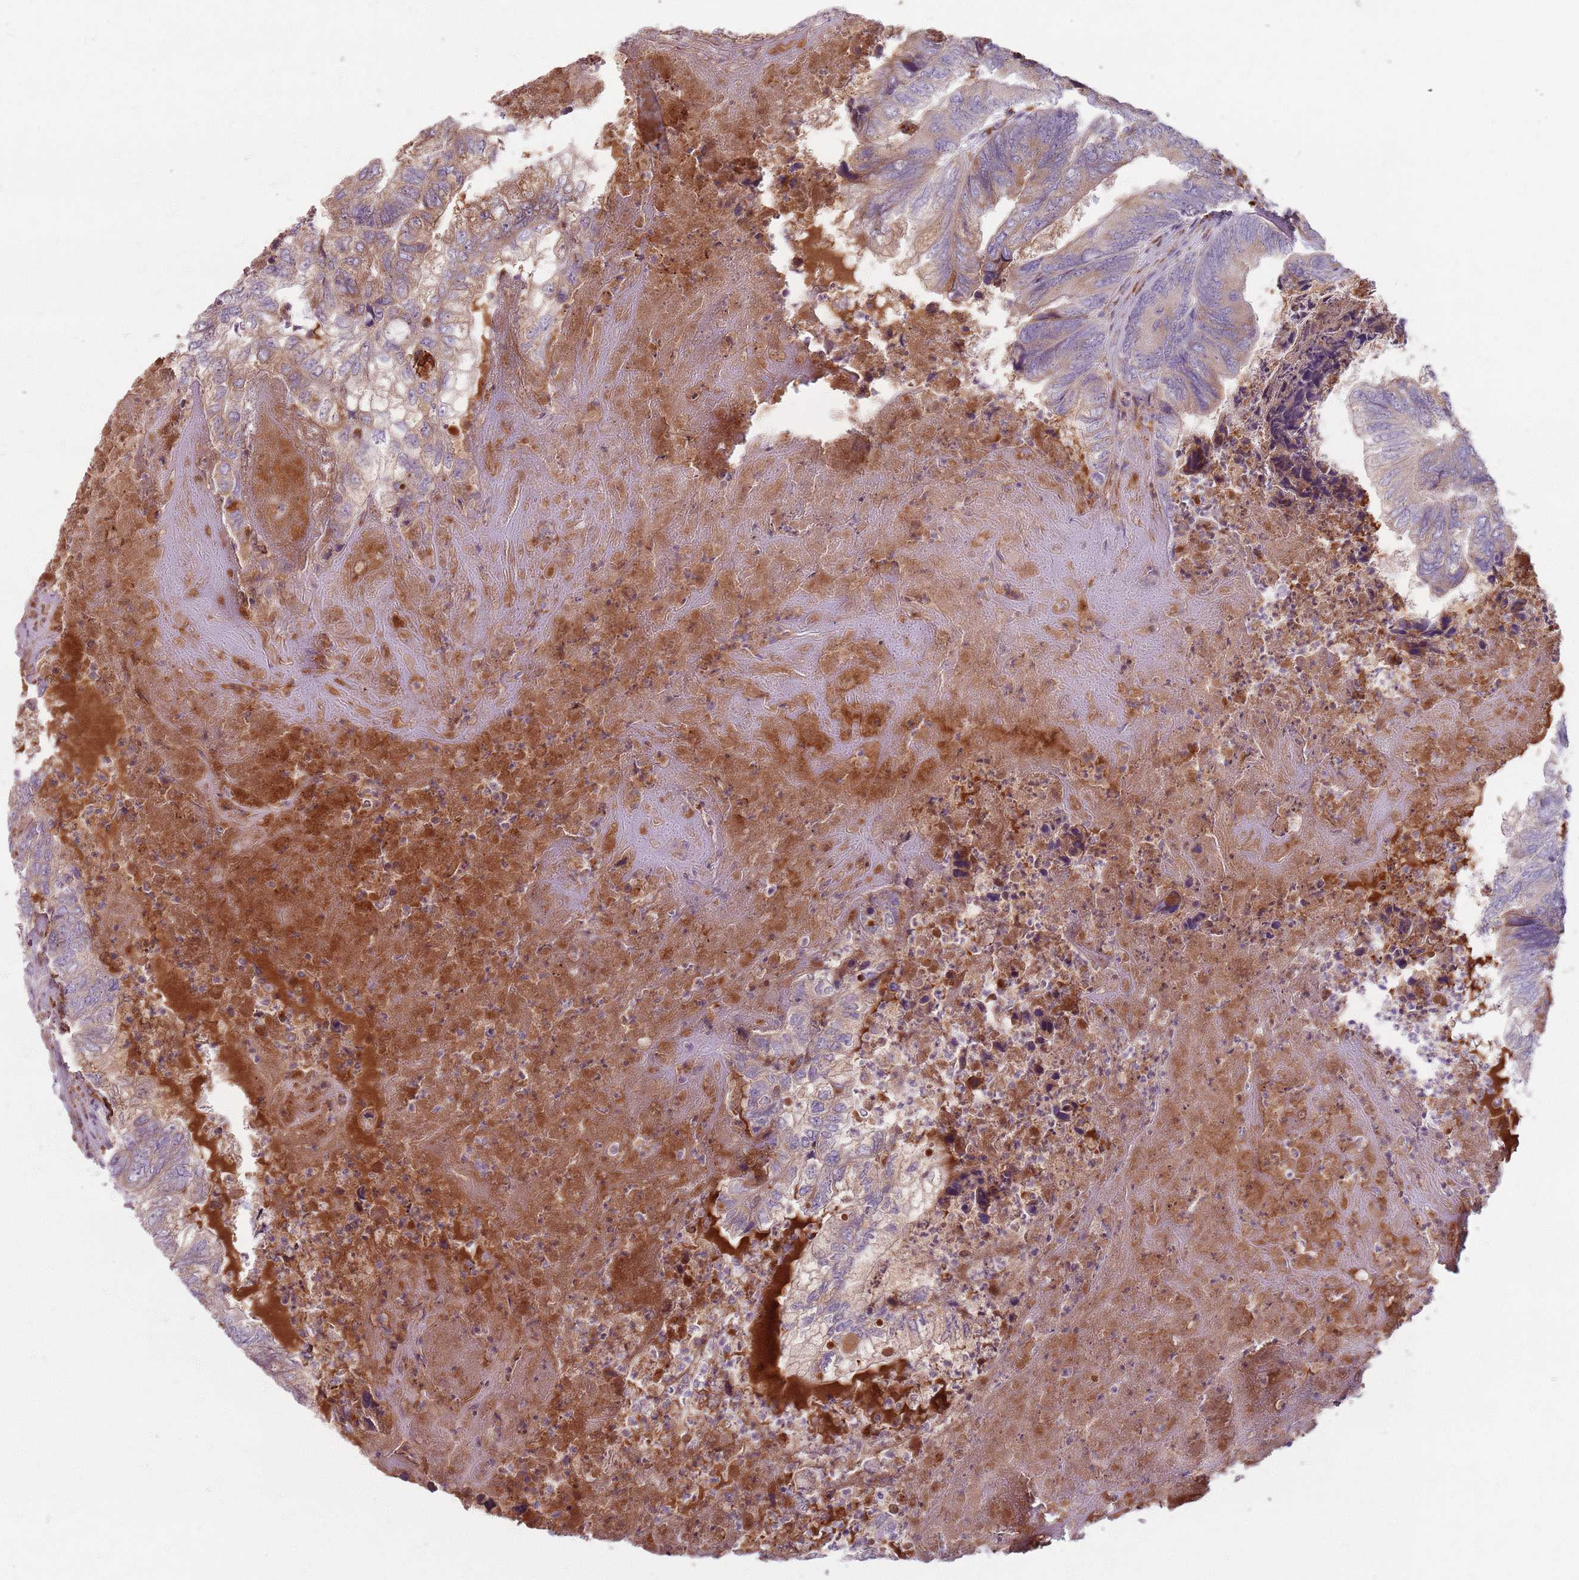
{"staining": {"intensity": "weak", "quantity": ">75%", "location": "cytoplasmic/membranous"}, "tissue": "colorectal cancer", "cell_type": "Tumor cells", "image_type": "cancer", "snomed": [{"axis": "morphology", "description": "Adenocarcinoma, NOS"}, {"axis": "topography", "description": "Colon"}], "caption": "Immunohistochemistry histopathology image of human colorectal cancer (adenocarcinoma) stained for a protein (brown), which demonstrates low levels of weak cytoplasmic/membranous positivity in about >75% of tumor cells.", "gene": "COLGALT1", "patient": {"sex": "female", "age": 67}}